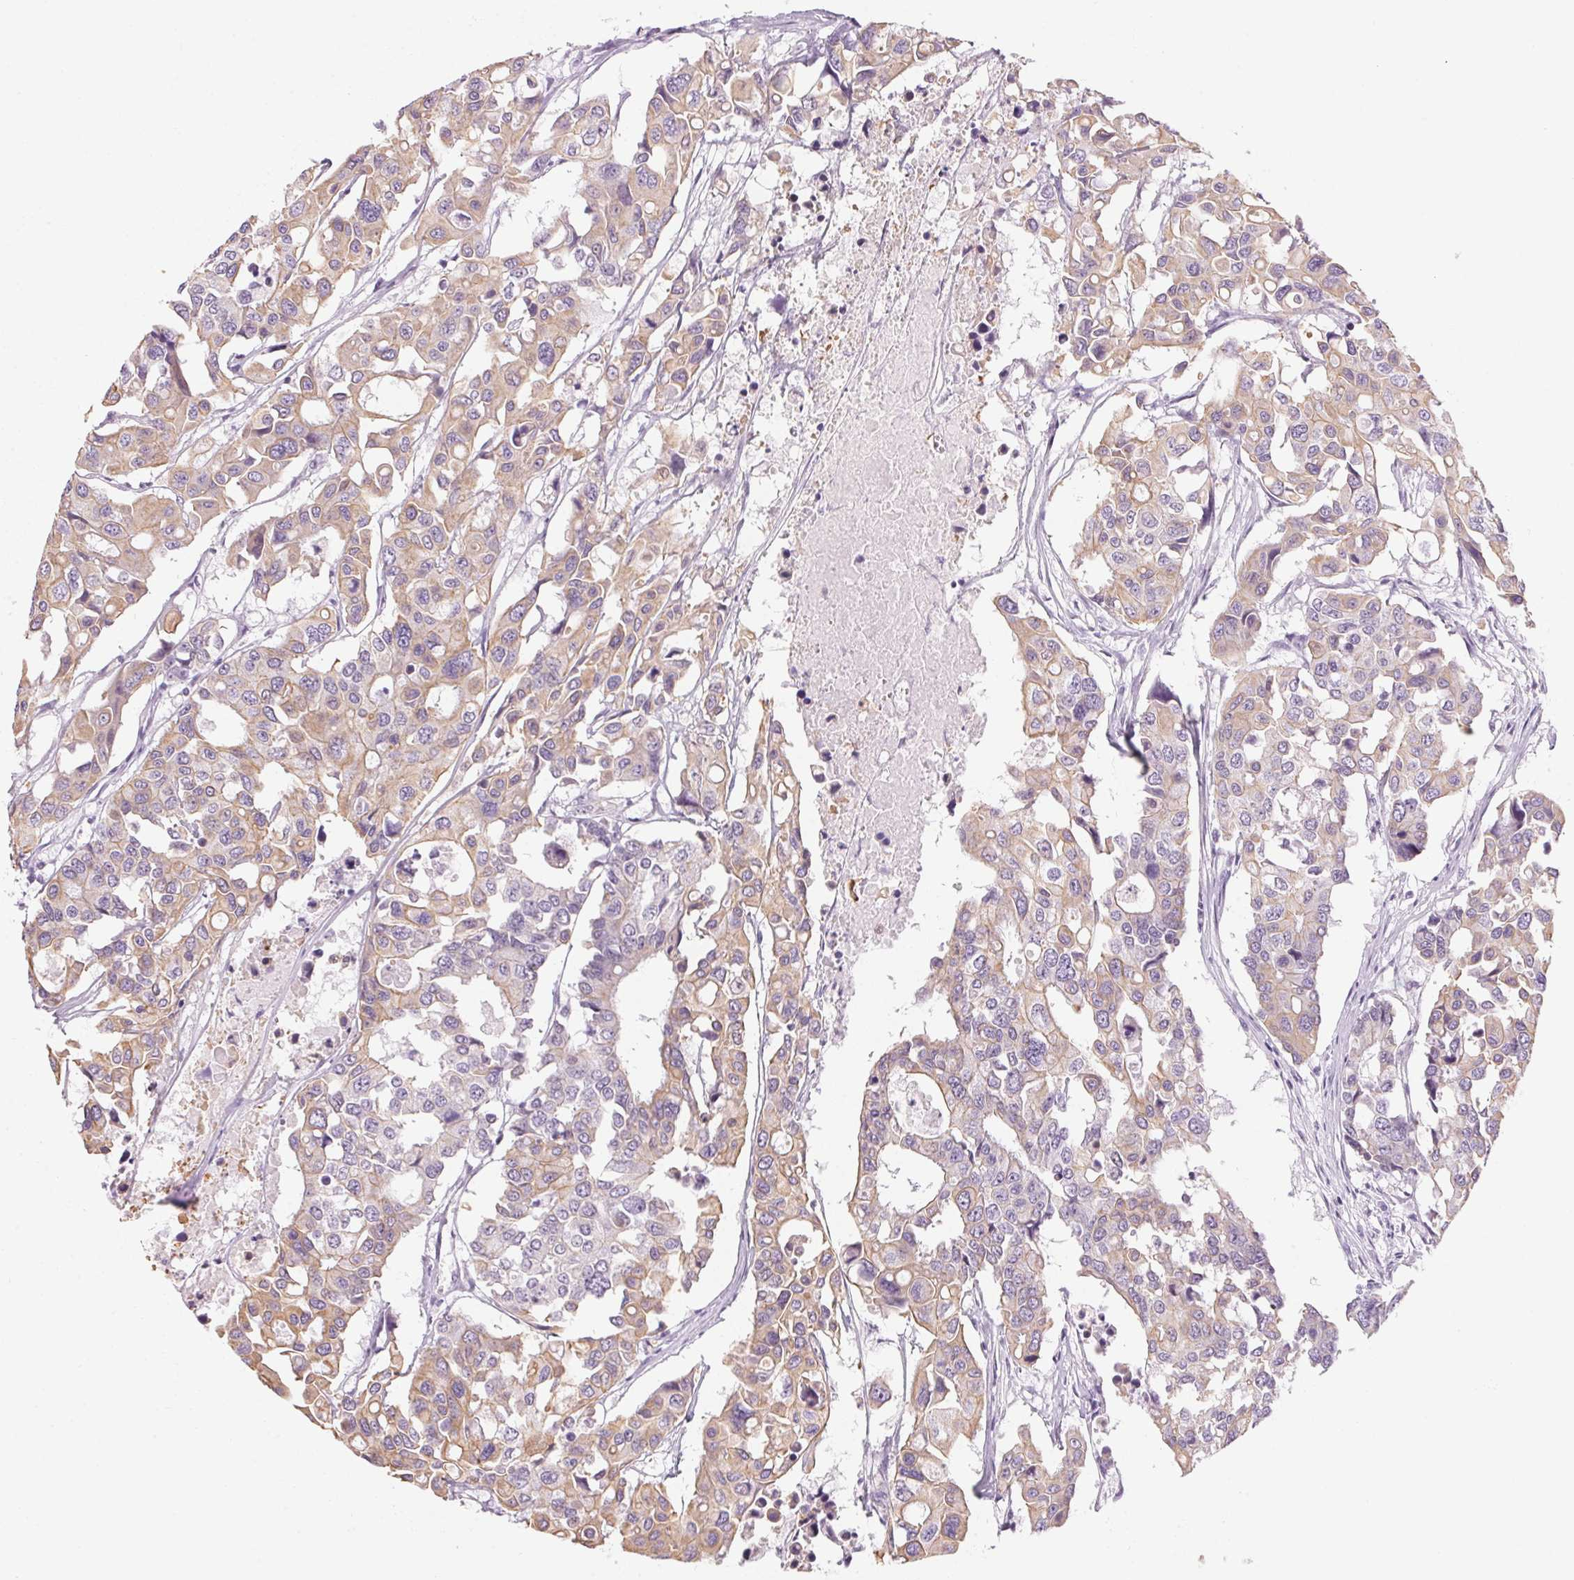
{"staining": {"intensity": "weak", "quantity": ">75%", "location": "cytoplasmic/membranous"}, "tissue": "colorectal cancer", "cell_type": "Tumor cells", "image_type": "cancer", "snomed": [{"axis": "morphology", "description": "Adenocarcinoma, NOS"}, {"axis": "topography", "description": "Colon"}], "caption": "Immunohistochemistry (IHC) of human colorectal cancer (adenocarcinoma) exhibits low levels of weak cytoplasmic/membranous staining in about >75% of tumor cells.", "gene": "RPTN", "patient": {"sex": "male", "age": 77}}